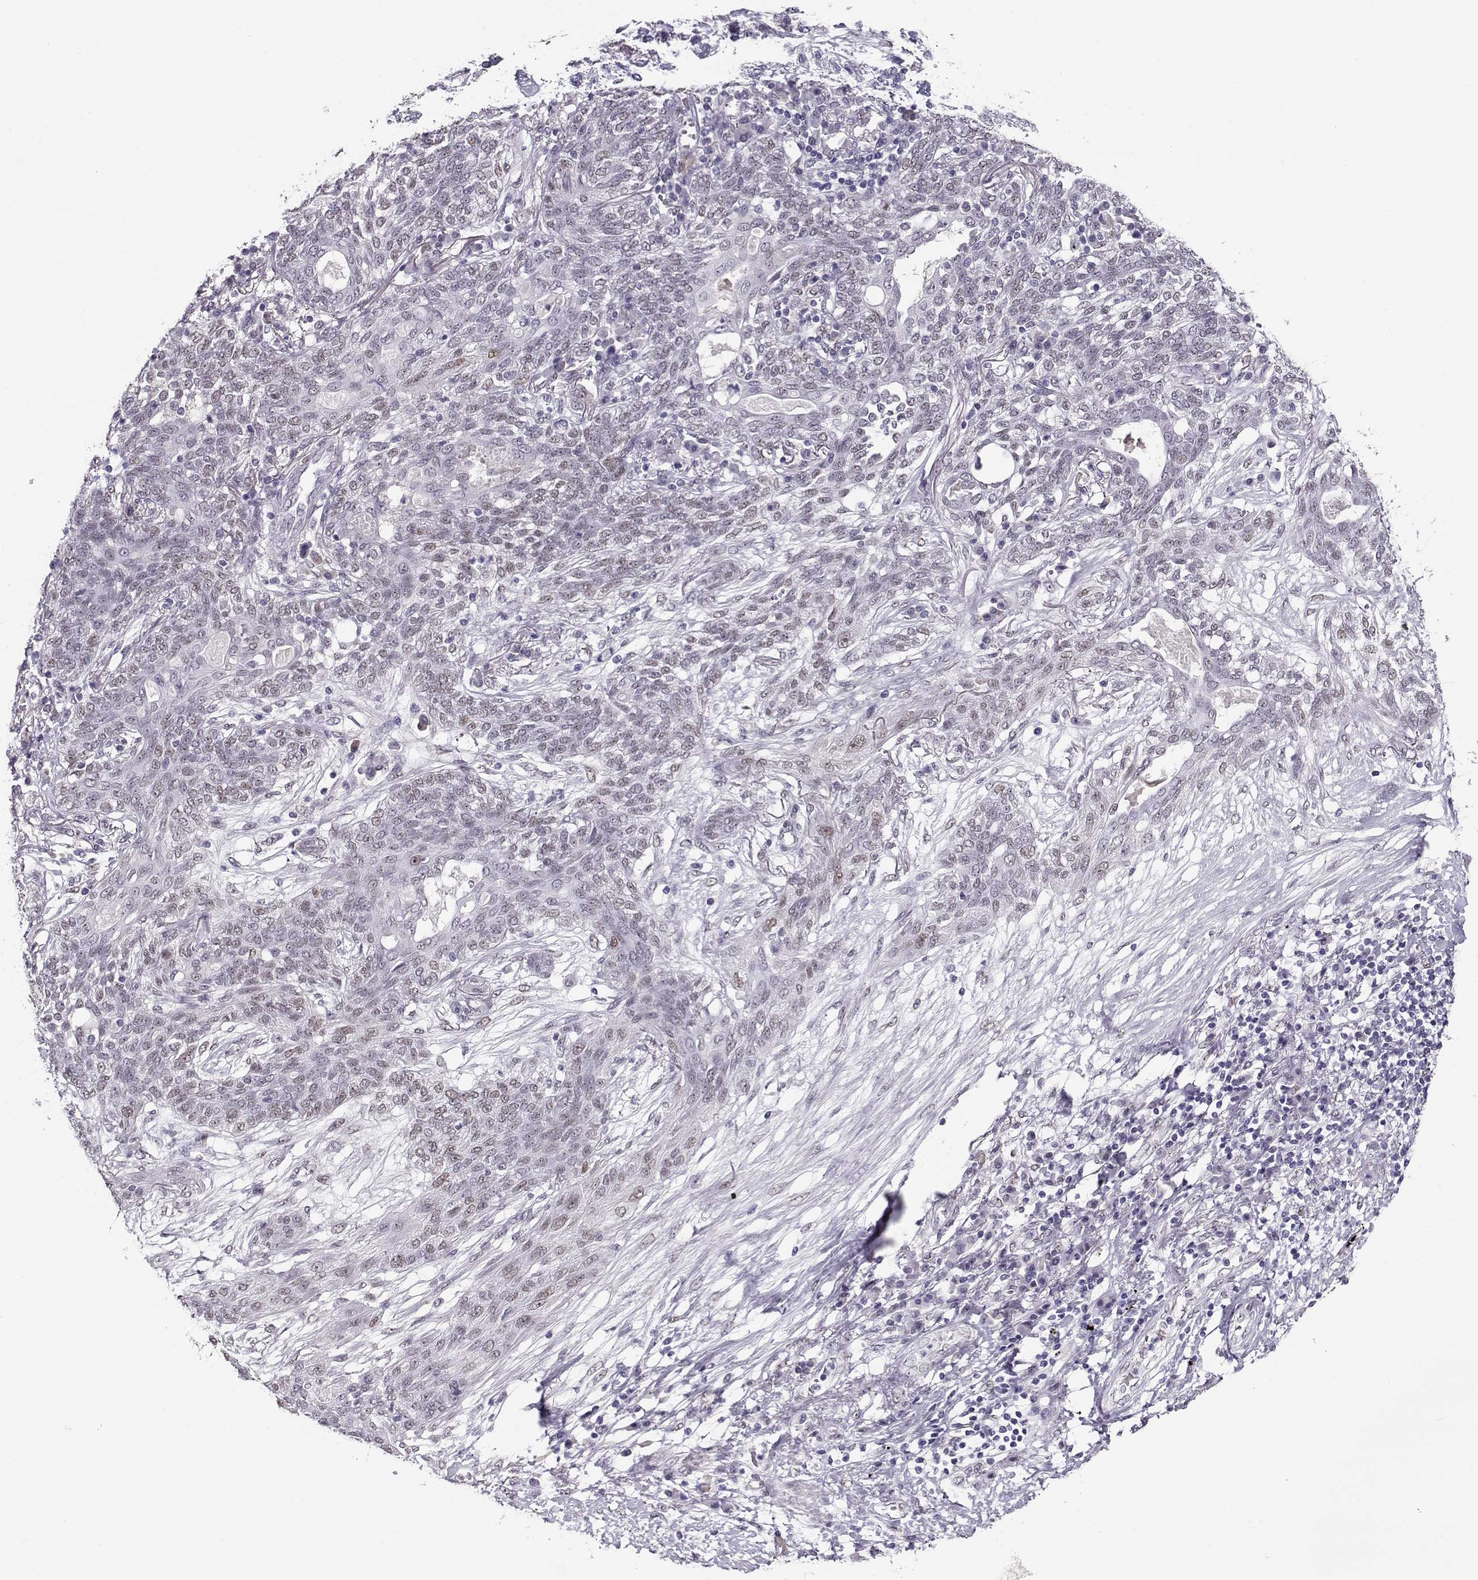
{"staining": {"intensity": "negative", "quantity": "none", "location": "none"}, "tissue": "lung cancer", "cell_type": "Tumor cells", "image_type": "cancer", "snomed": [{"axis": "morphology", "description": "Squamous cell carcinoma, NOS"}, {"axis": "topography", "description": "Lung"}], "caption": "High magnification brightfield microscopy of lung cancer (squamous cell carcinoma) stained with DAB (brown) and counterstained with hematoxylin (blue): tumor cells show no significant staining.", "gene": "POLI", "patient": {"sex": "female", "age": 70}}